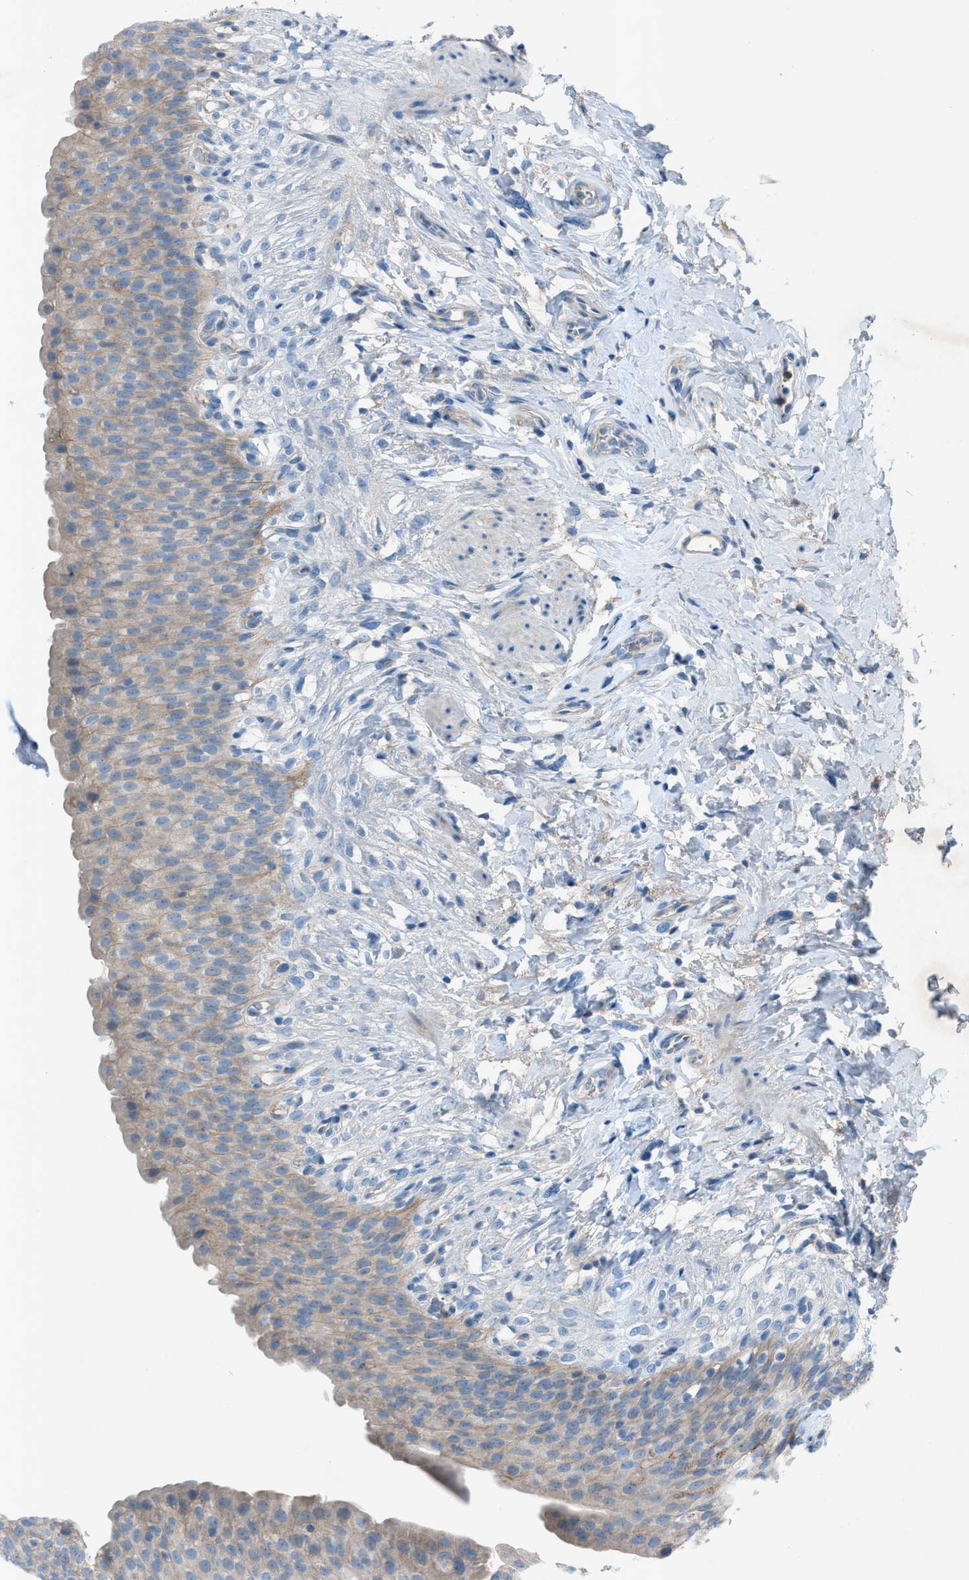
{"staining": {"intensity": "weak", "quantity": "25%-75%", "location": "cytoplasmic/membranous"}, "tissue": "urinary bladder", "cell_type": "Urothelial cells", "image_type": "normal", "snomed": [{"axis": "morphology", "description": "Normal tissue, NOS"}, {"axis": "topography", "description": "Urinary bladder"}], "caption": "Immunohistochemical staining of normal urinary bladder shows low levels of weak cytoplasmic/membranous expression in about 25%-75% of urothelial cells. Immunohistochemistry stains the protein in brown and the nuclei are stained blue.", "gene": "C5AR2", "patient": {"sex": "female", "age": 79}}